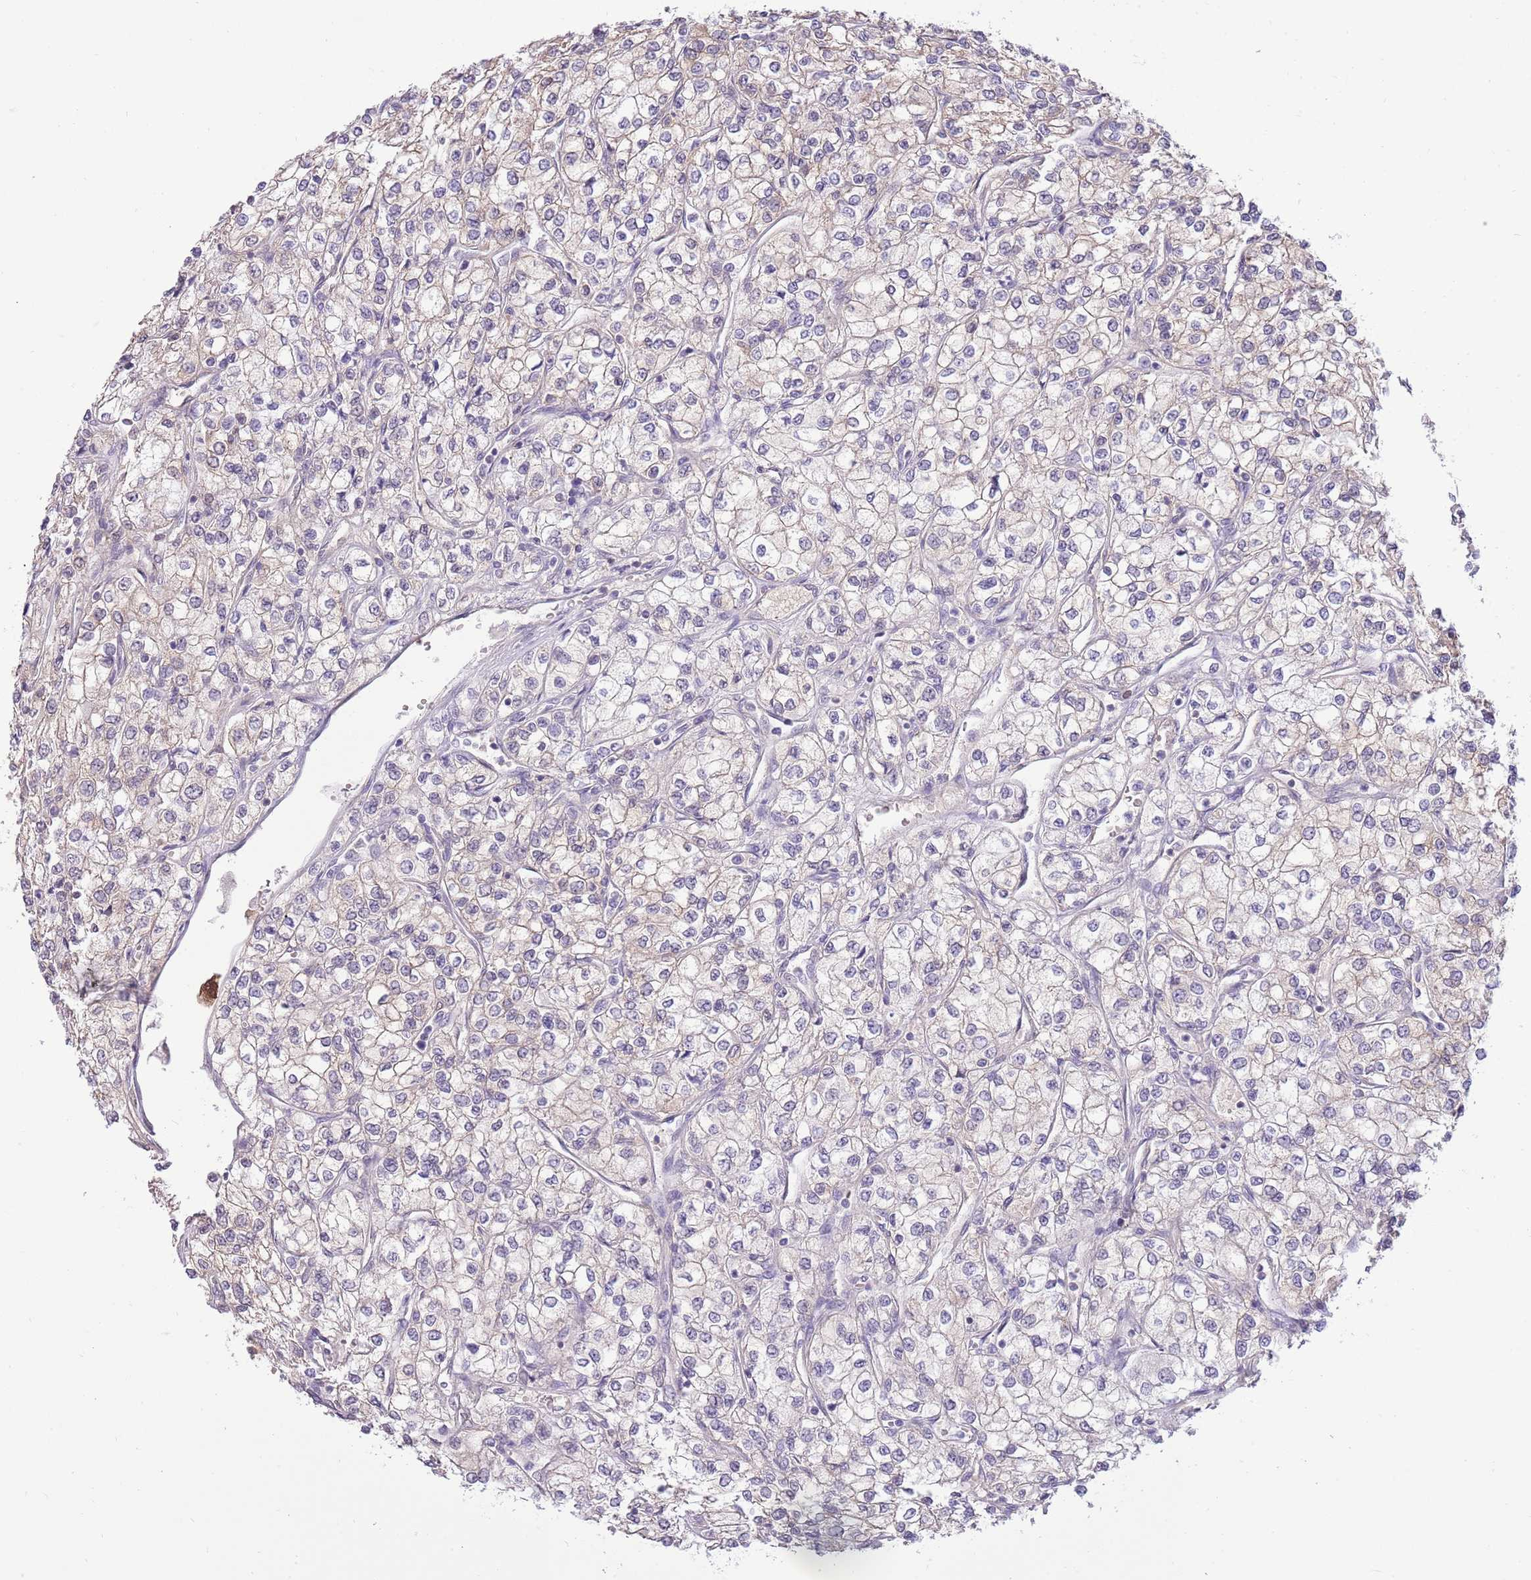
{"staining": {"intensity": "negative", "quantity": "none", "location": "none"}, "tissue": "renal cancer", "cell_type": "Tumor cells", "image_type": "cancer", "snomed": [{"axis": "morphology", "description": "Adenocarcinoma, NOS"}, {"axis": "topography", "description": "Kidney"}], "caption": "Immunohistochemical staining of renal cancer (adenocarcinoma) exhibits no significant positivity in tumor cells. (DAB IHC, high magnification).", "gene": "NSFL1C", "patient": {"sex": "male", "age": 80}}